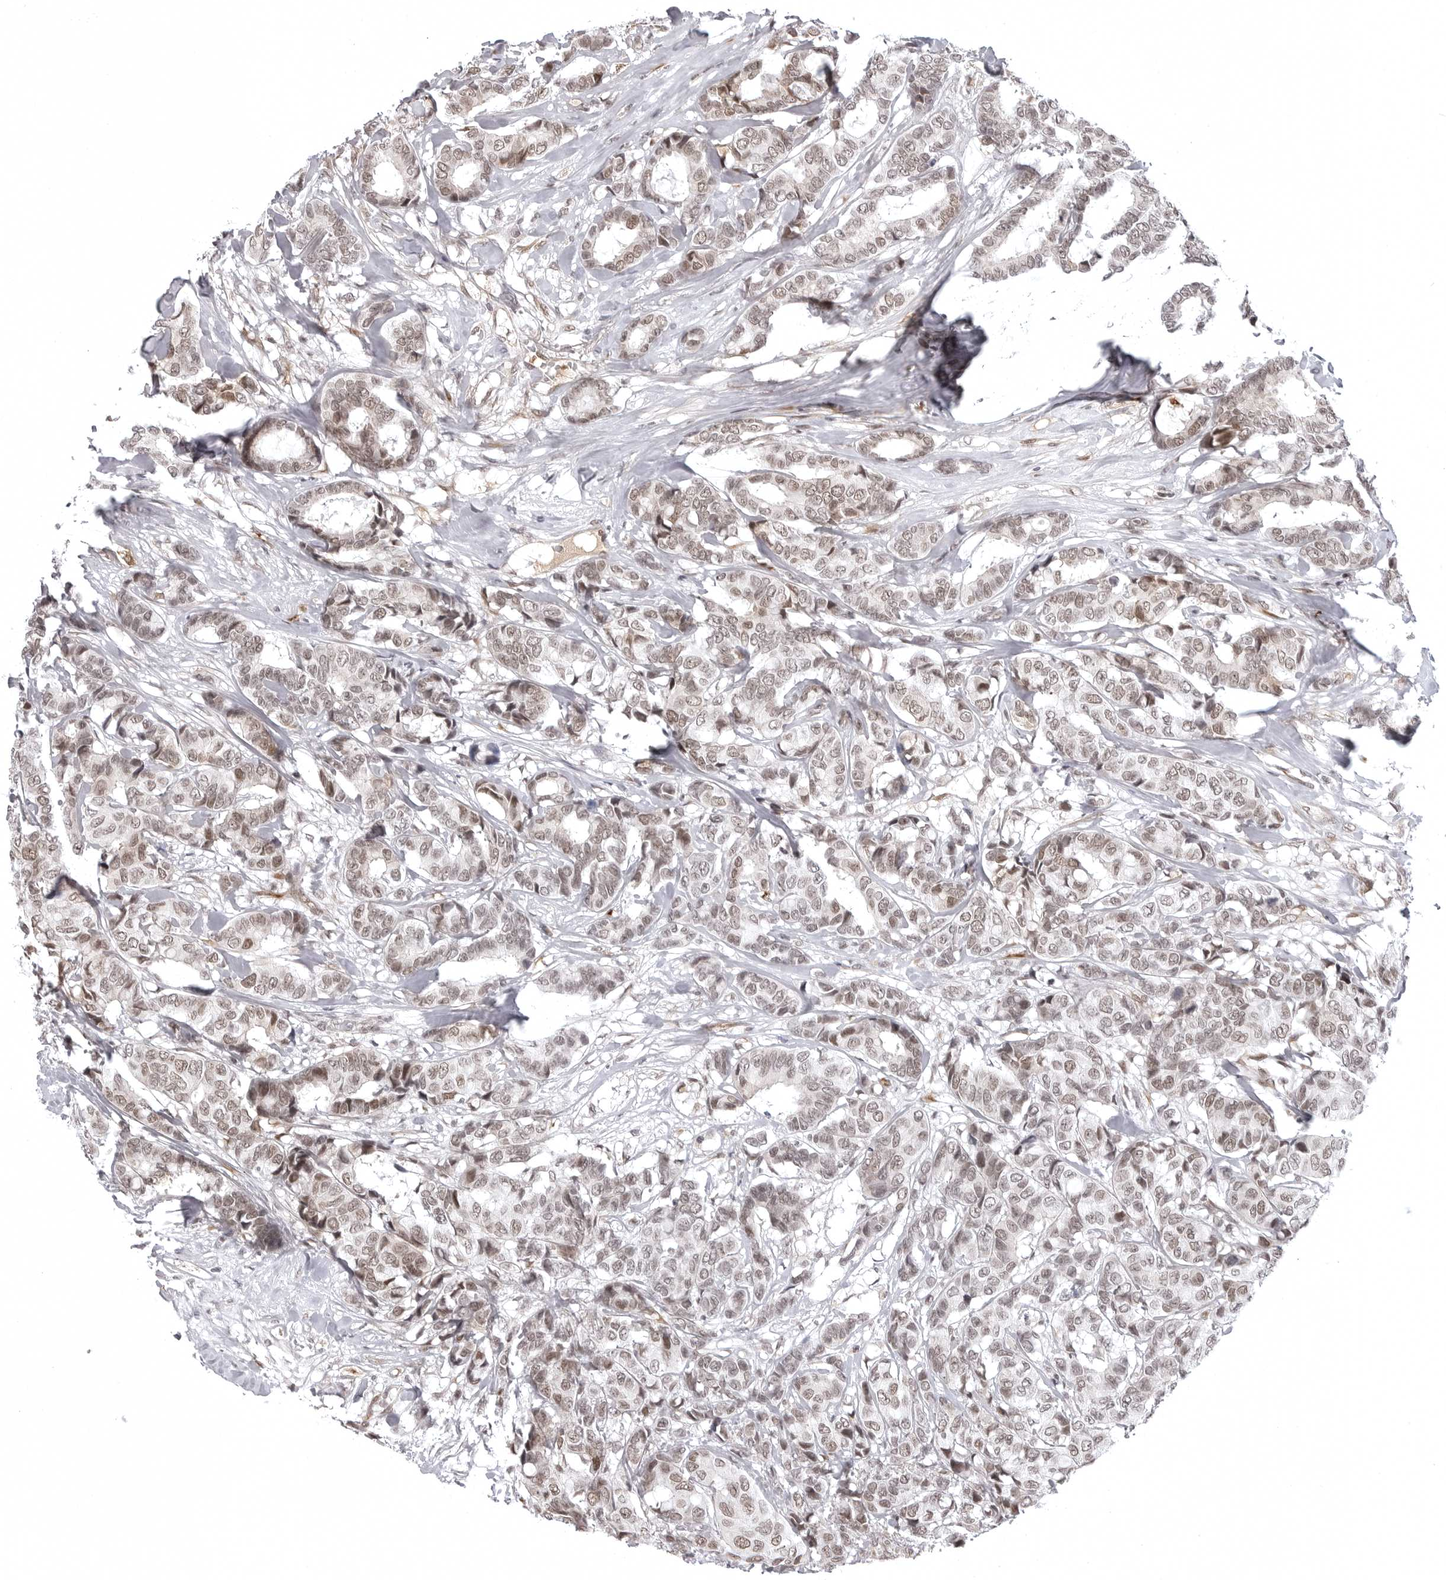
{"staining": {"intensity": "moderate", "quantity": "25%-75%", "location": "nuclear"}, "tissue": "breast cancer", "cell_type": "Tumor cells", "image_type": "cancer", "snomed": [{"axis": "morphology", "description": "Duct carcinoma"}, {"axis": "topography", "description": "Breast"}], "caption": "Protein expression analysis of human infiltrating ductal carcinoma (breast) reveals moderate nuclear positivity in approximately 25%-75% of tumor cells.", "gene": "PHF3", "patient": {"sex": "female", "age": 87}}